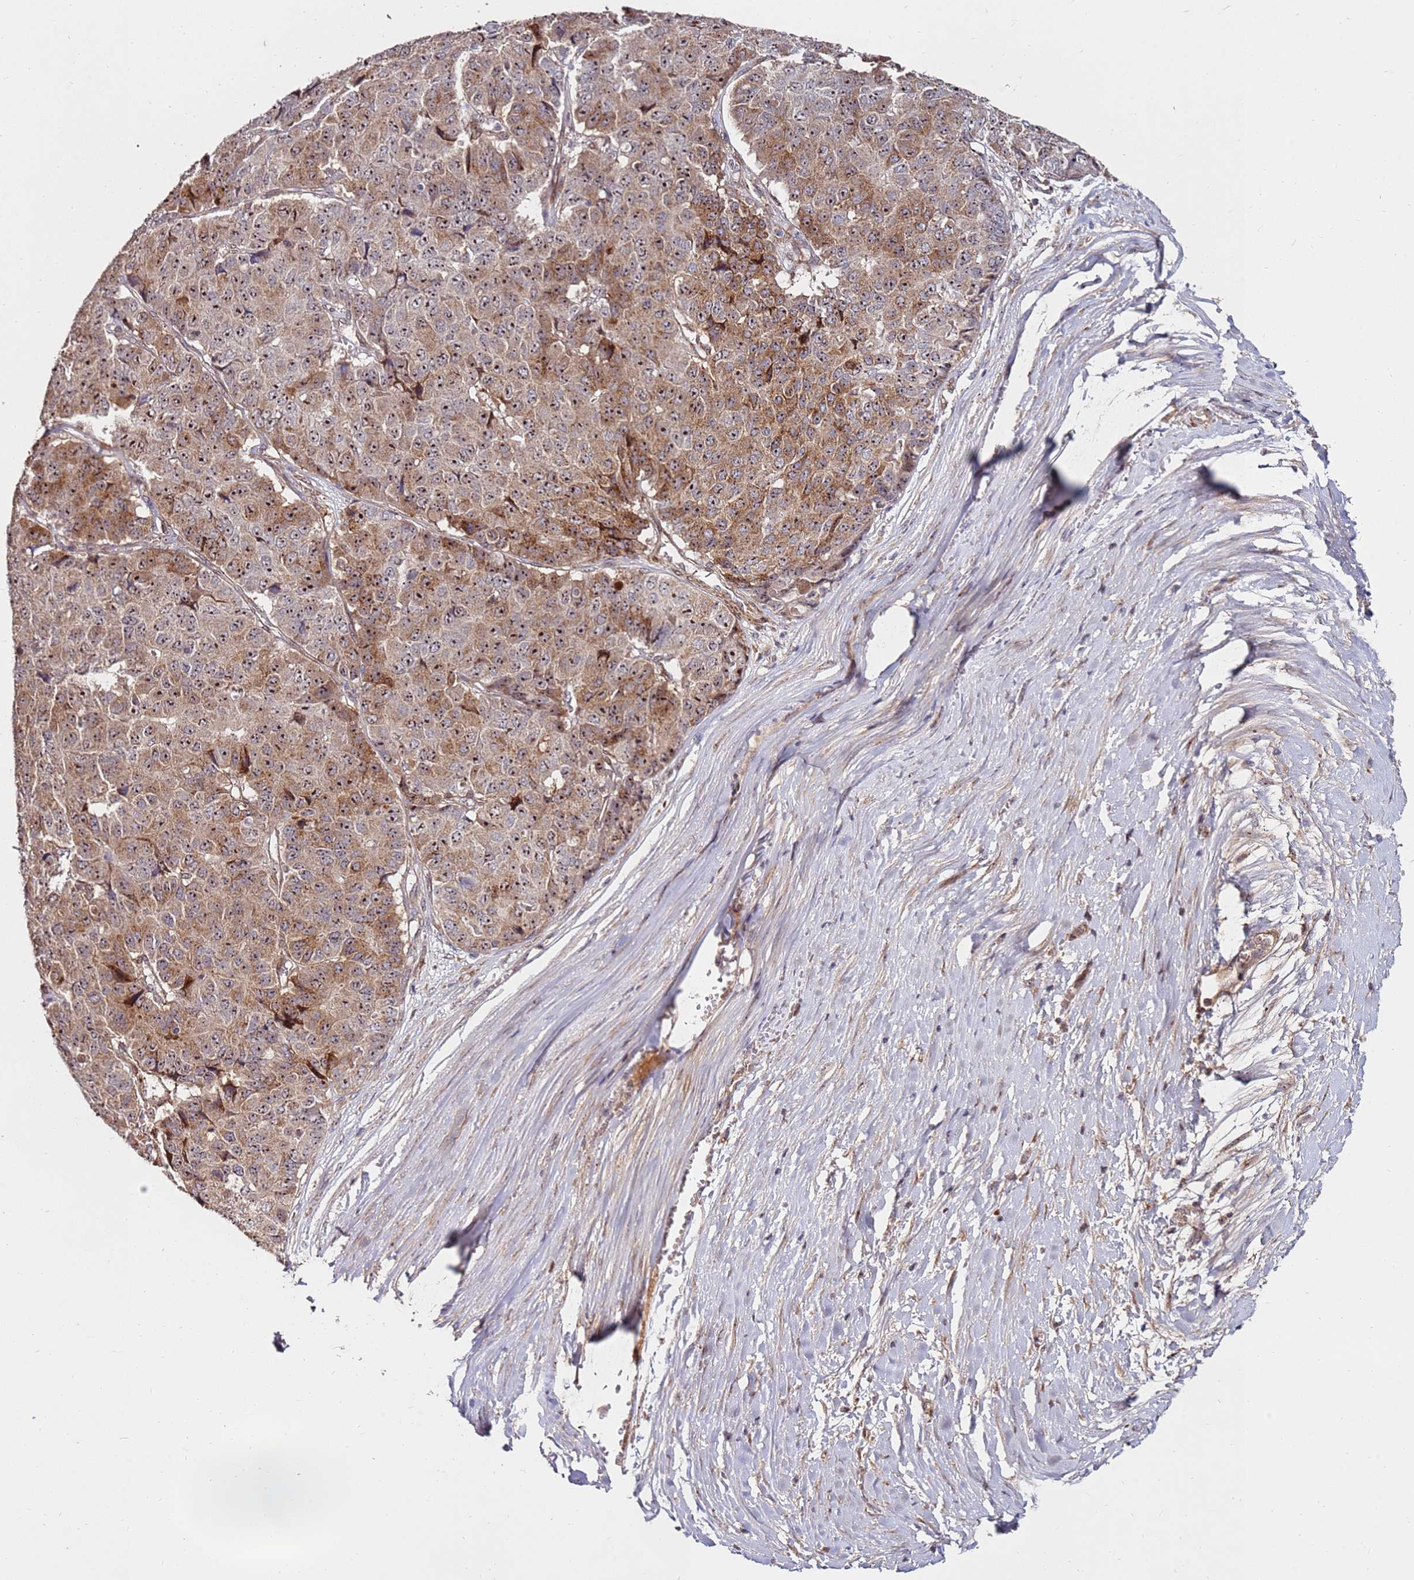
{"staining": {"intensity": "moderate", "quantity": ">75%", "location": "cytoplasmic/membranous,nuclear"}, "tissue": "pancreatic cancer", "cell_type": "Tumor cells", "image_type": "cancer", "snomed": [{"axis": "morphology", "description": "Adenocarcinoma, NOS"}, {"axis": "topography", "description": "Pancreas"}], "caption": "This image reveals pancreatic cancer stained with immunohistochemistry to label a protein in brown. The cytoplasmic/membranous and nuclear of tumor cells show moderate positivity for the protein. Nuclei are counter-stained blue.", "gene": "KIF25", "patient": {"sex": "male", "age": 50}}